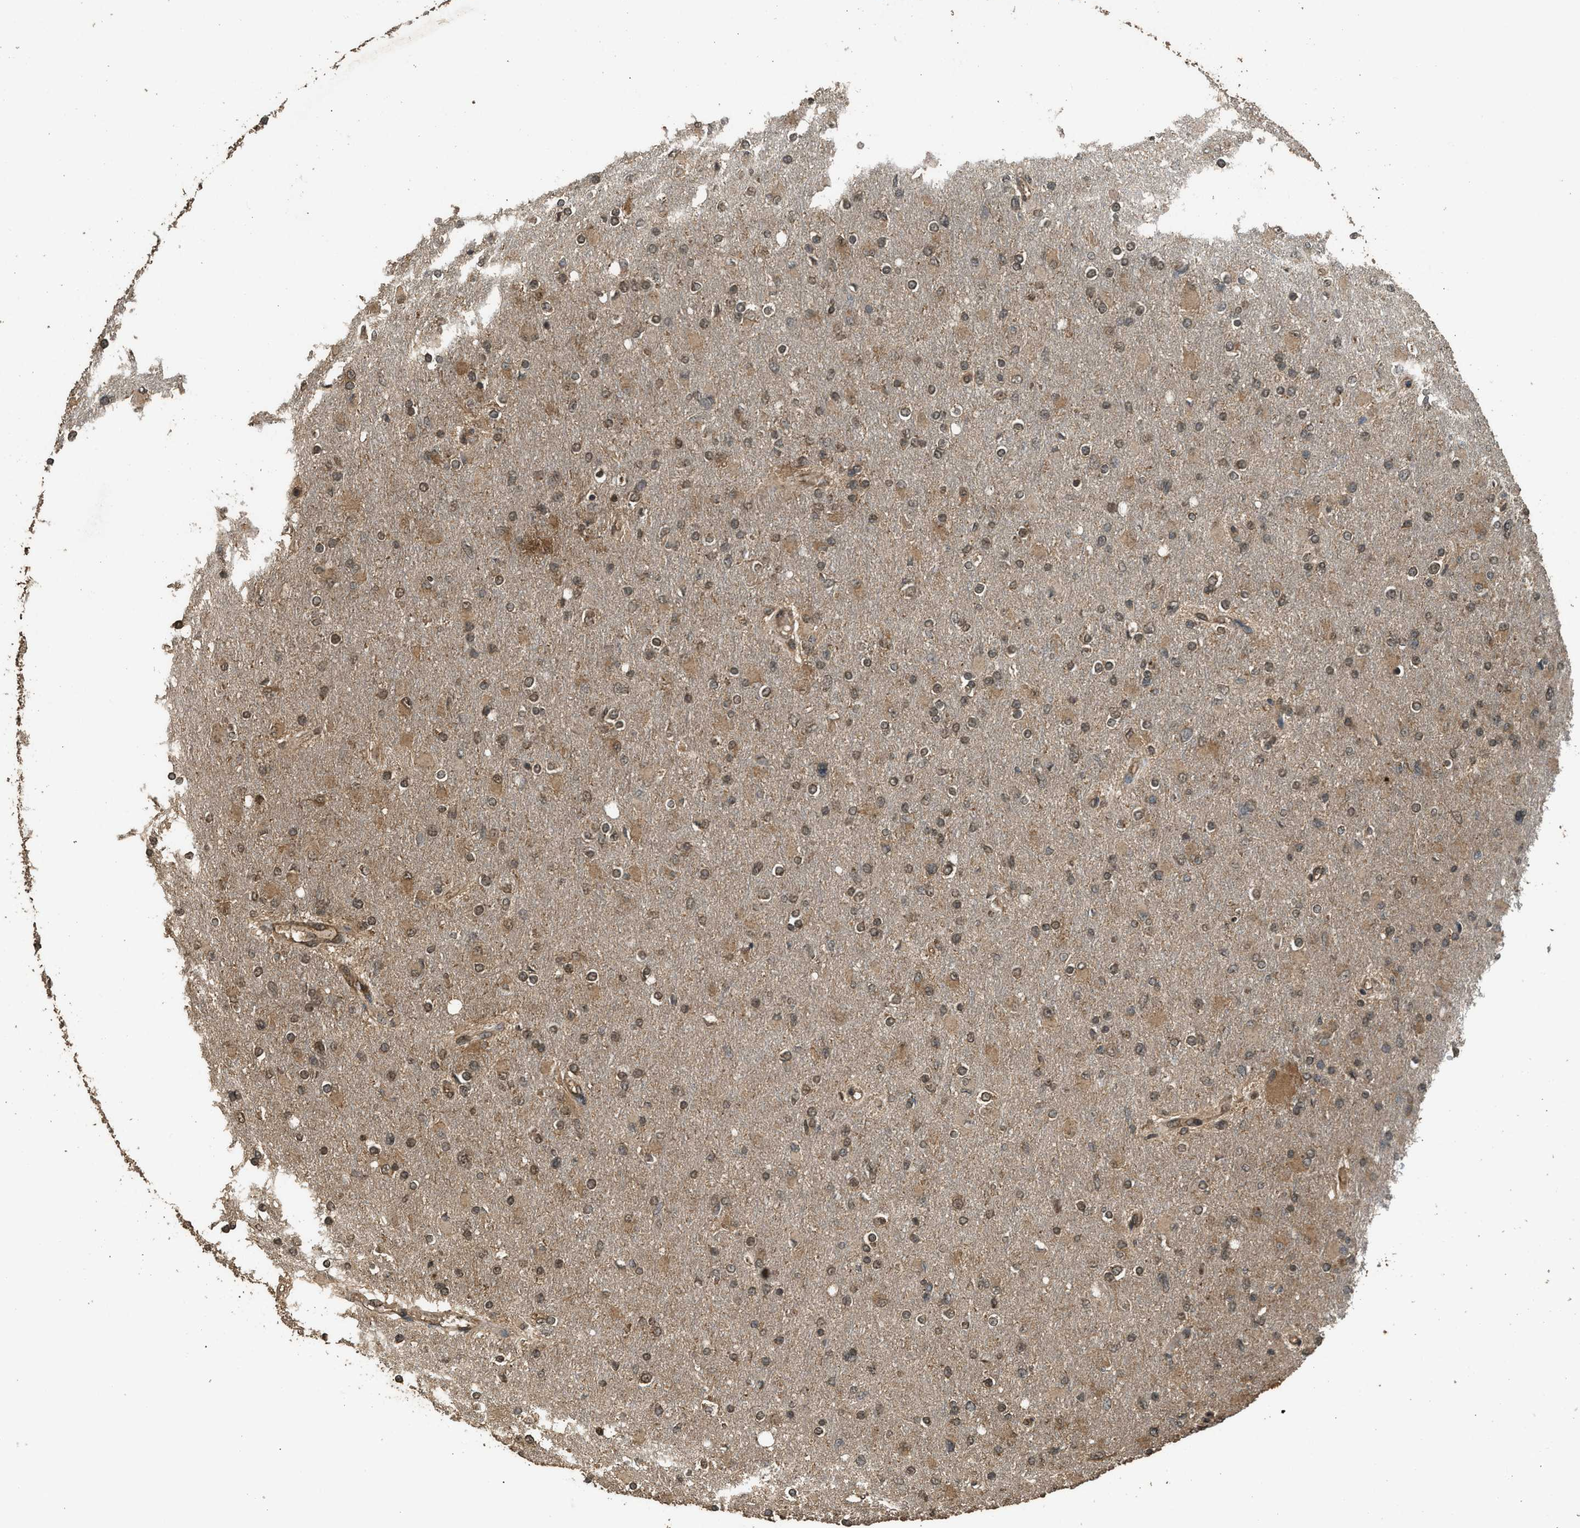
{"staining": {"intensity": "moderate", "quantity": ">75%", "location": "cytoplasmic/membranous,nuclear"}, "tissue": "glioma", "cell_type": "Tumor cells", "image_type": "cancer", "snomed": [{"axis": "morphology", "description": "Glioma, malignant, High grade"}, {"axis": "topography", "description": "Cerebral cortex"}], "caption": "Immunohistochemical staining of malignant glioma (high-grade) reveals medium levels of moderate cytoplasmic/membranous and nuclear protein staining in about >75% of tumor cells. (Stains: DAB in brown, nuclei in blue, Microscopy: brightfield microscopy at high magnification).", "gene": "MYBL2", "patient": {"sex": "female", "age": 36}}